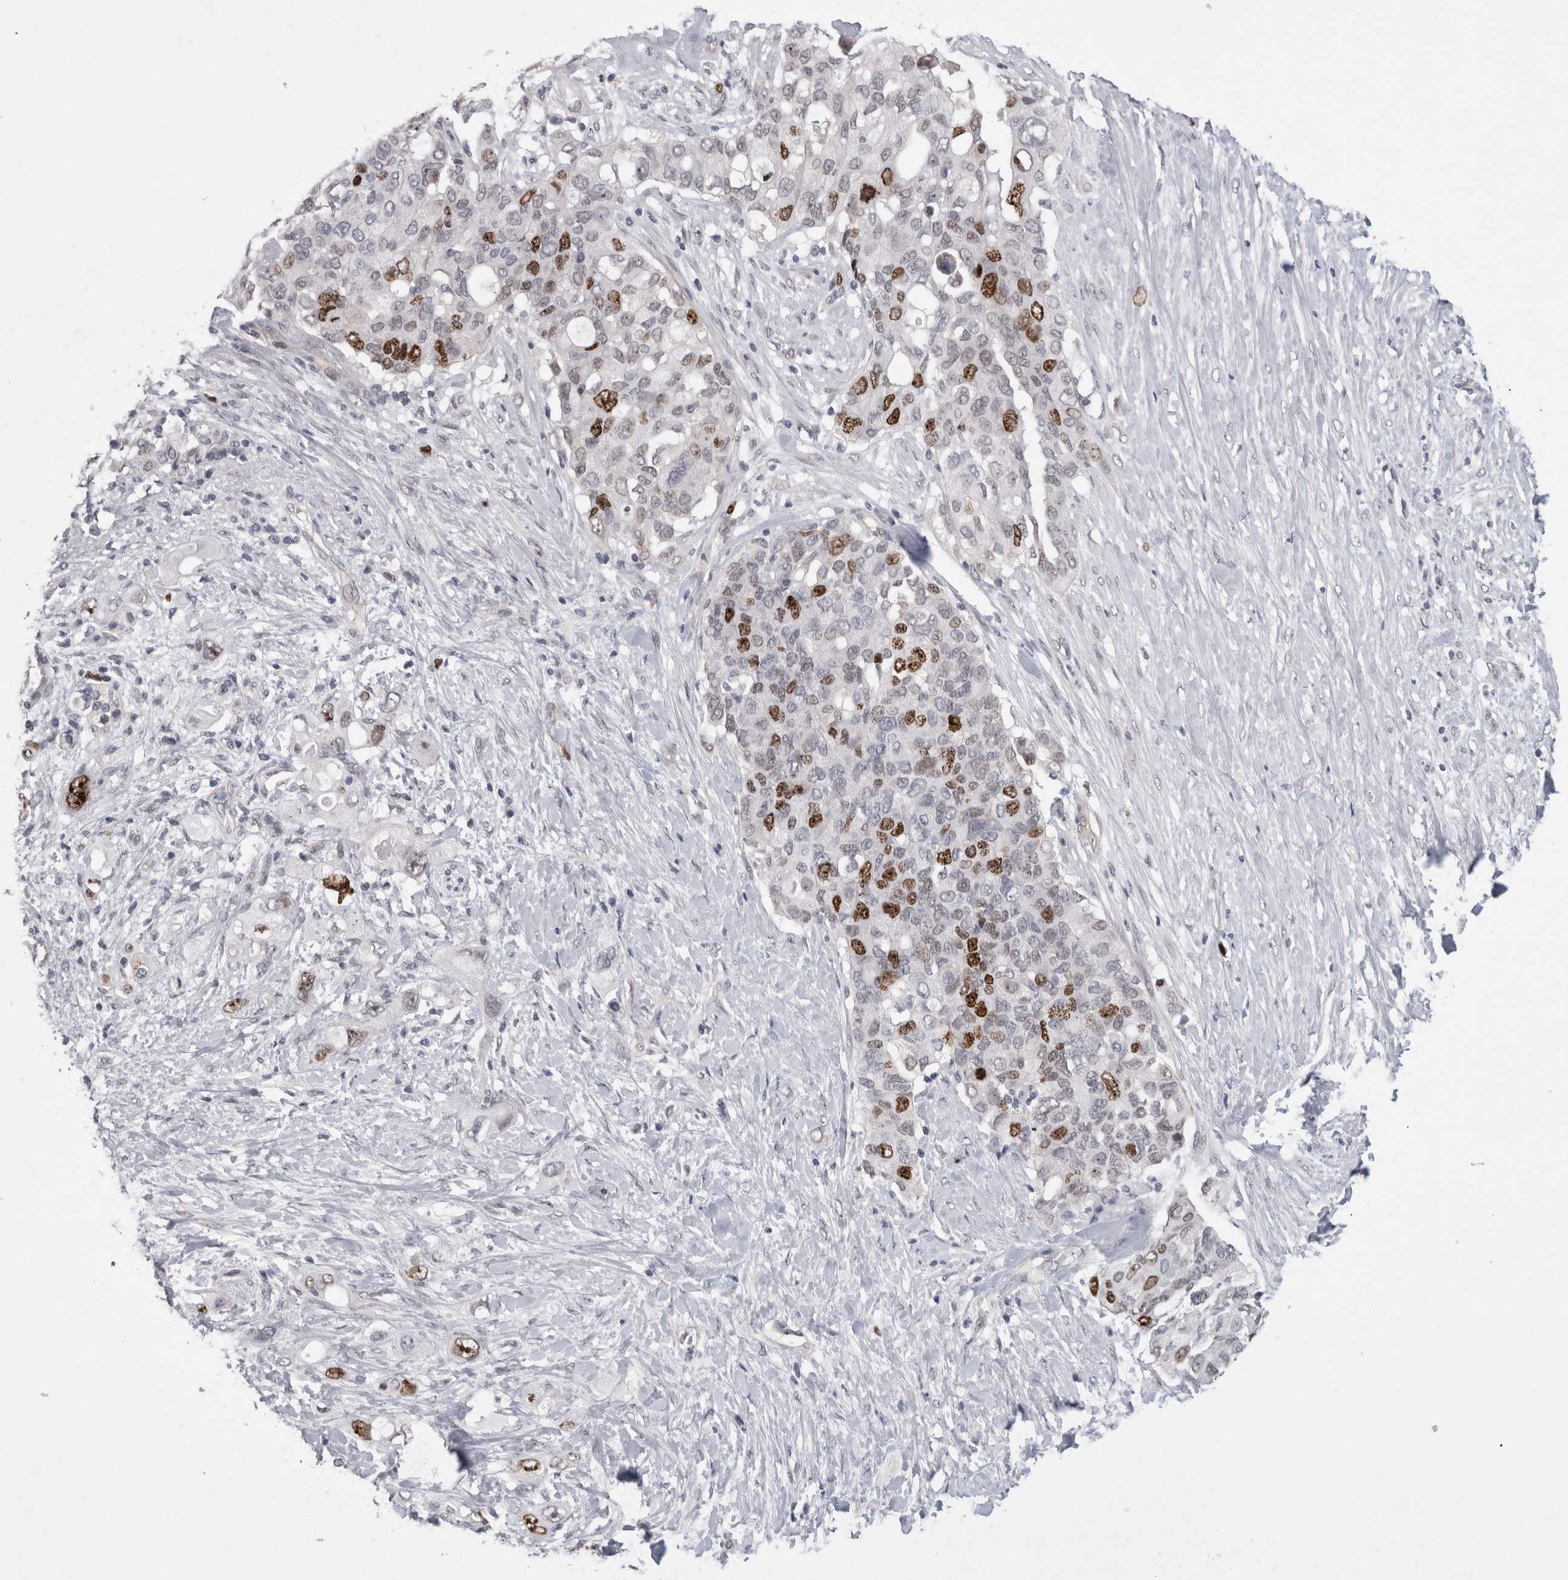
{"staining": {"intensity": "strong", "quantity": "<25%", "location": "nuclear"}, "tissue": "pancreatic cancer", "cell_type": "Tumor cells", "image_type": "cancer", "snomed": [{"axis": "morphology", "description": "Adenocarcinoma, NOS"}, {"axis": "topography", "description": "Pancreas"}], "caption": "Immunohistochemical staining of pancreatic adenocarcinoma exhibits medium levels of strong nuclear expression in approximately <25% of tumor cells. (Brightfield microscopy of DAB IHC at high magnification).", "gene": "KIF18B", "patient": {"sex": "female", "age": 56}}